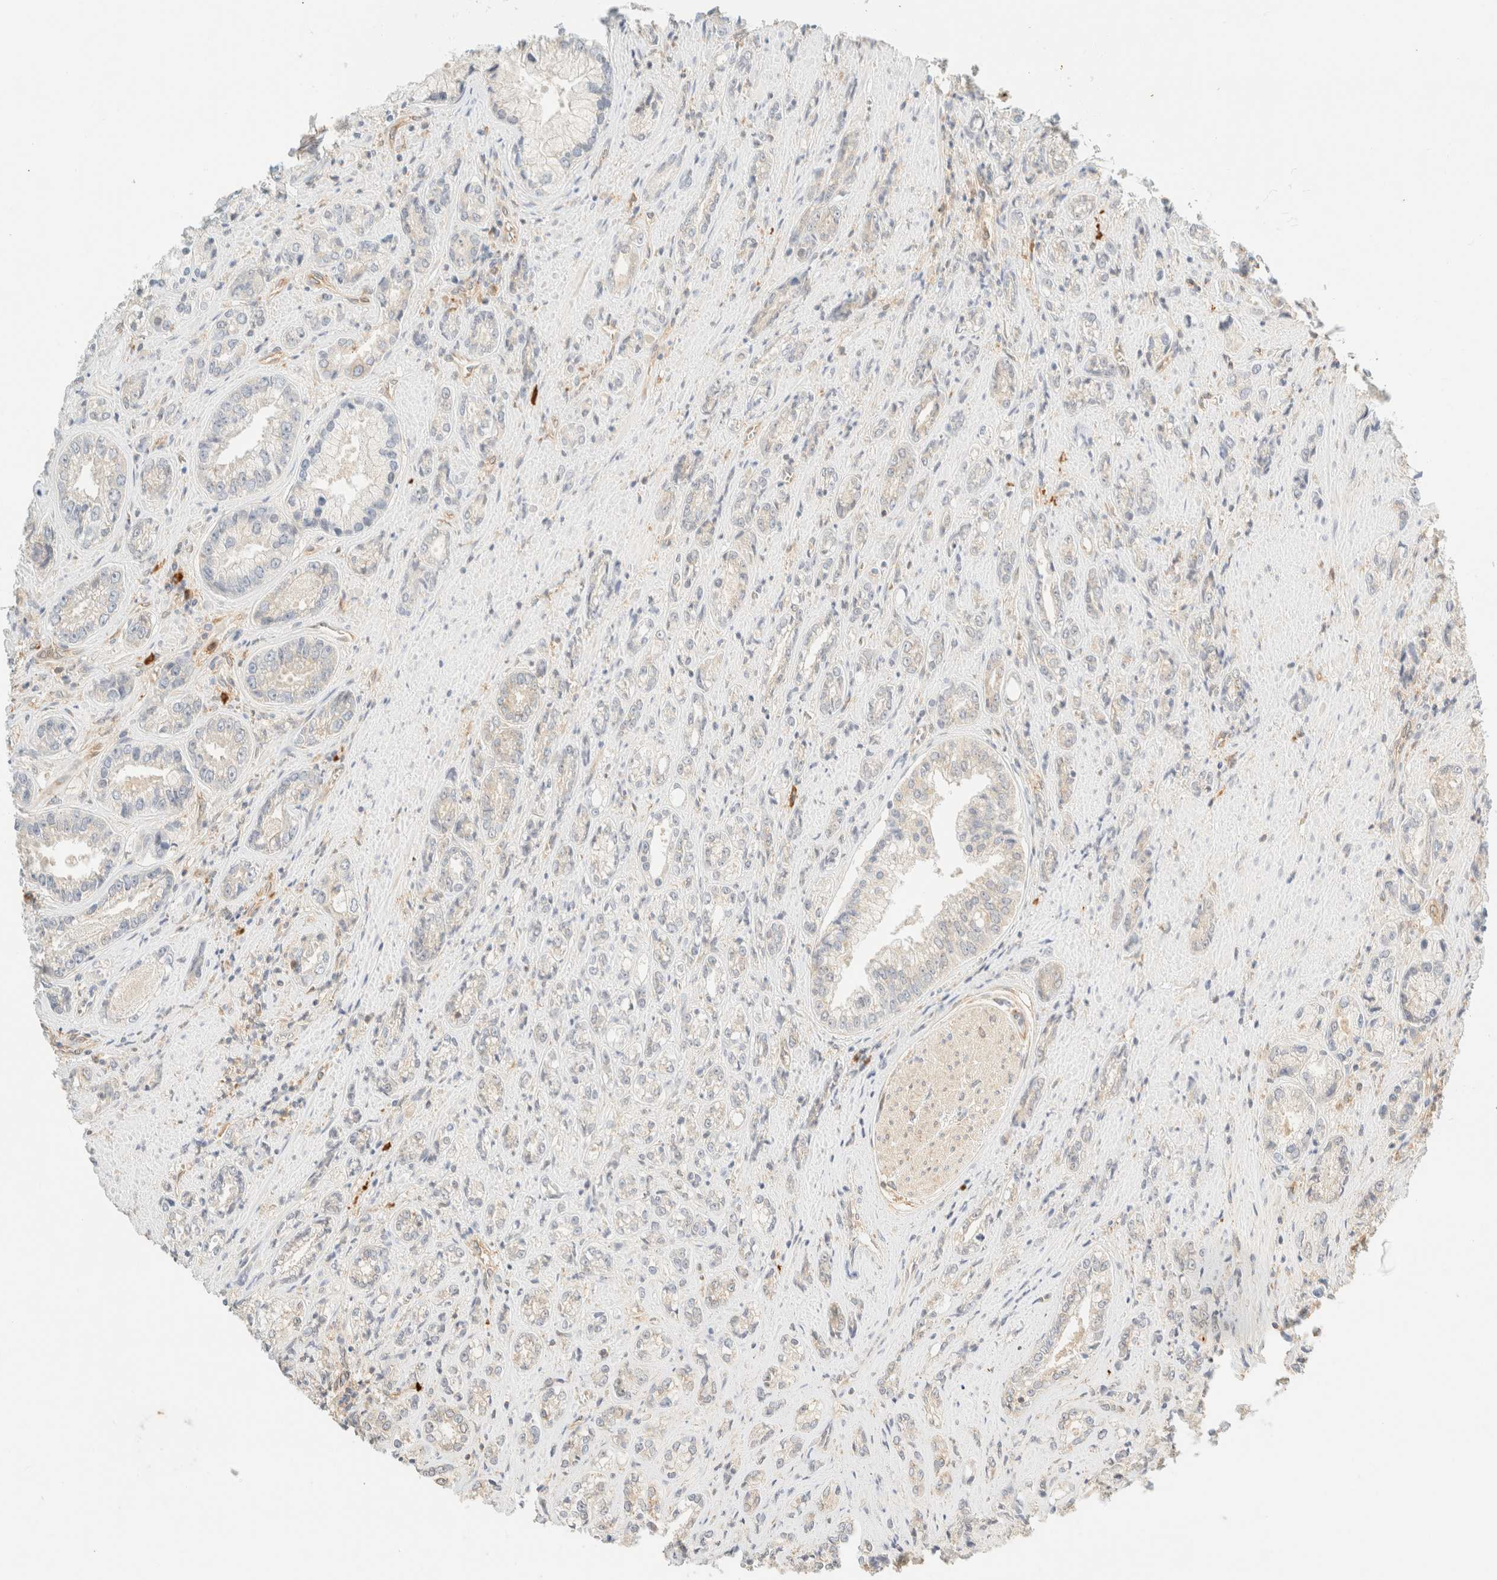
{"staining": {"intensity": "negative", "quantity": "none", "location": "none"}, "tissue": "prostate cancer", "cell_type": "Tumor cells", "image_type": "cancer", "snomed": [{"axis": "morphology", "description": "Adenocarcinoma, High grade"}, {"axis": "topography", "description": "Prostate"}], "caption": "Immunohistochemistry micrograph of neoplastic tissue: prostate cancer (high-grade adenocarcinoma) stained with DAB (3,3'-diaminobenzidine) shows no significant protein positivity in tumor cells.", "gene": "FHOD1", "patient": {"sex": "male", "age": 61}}